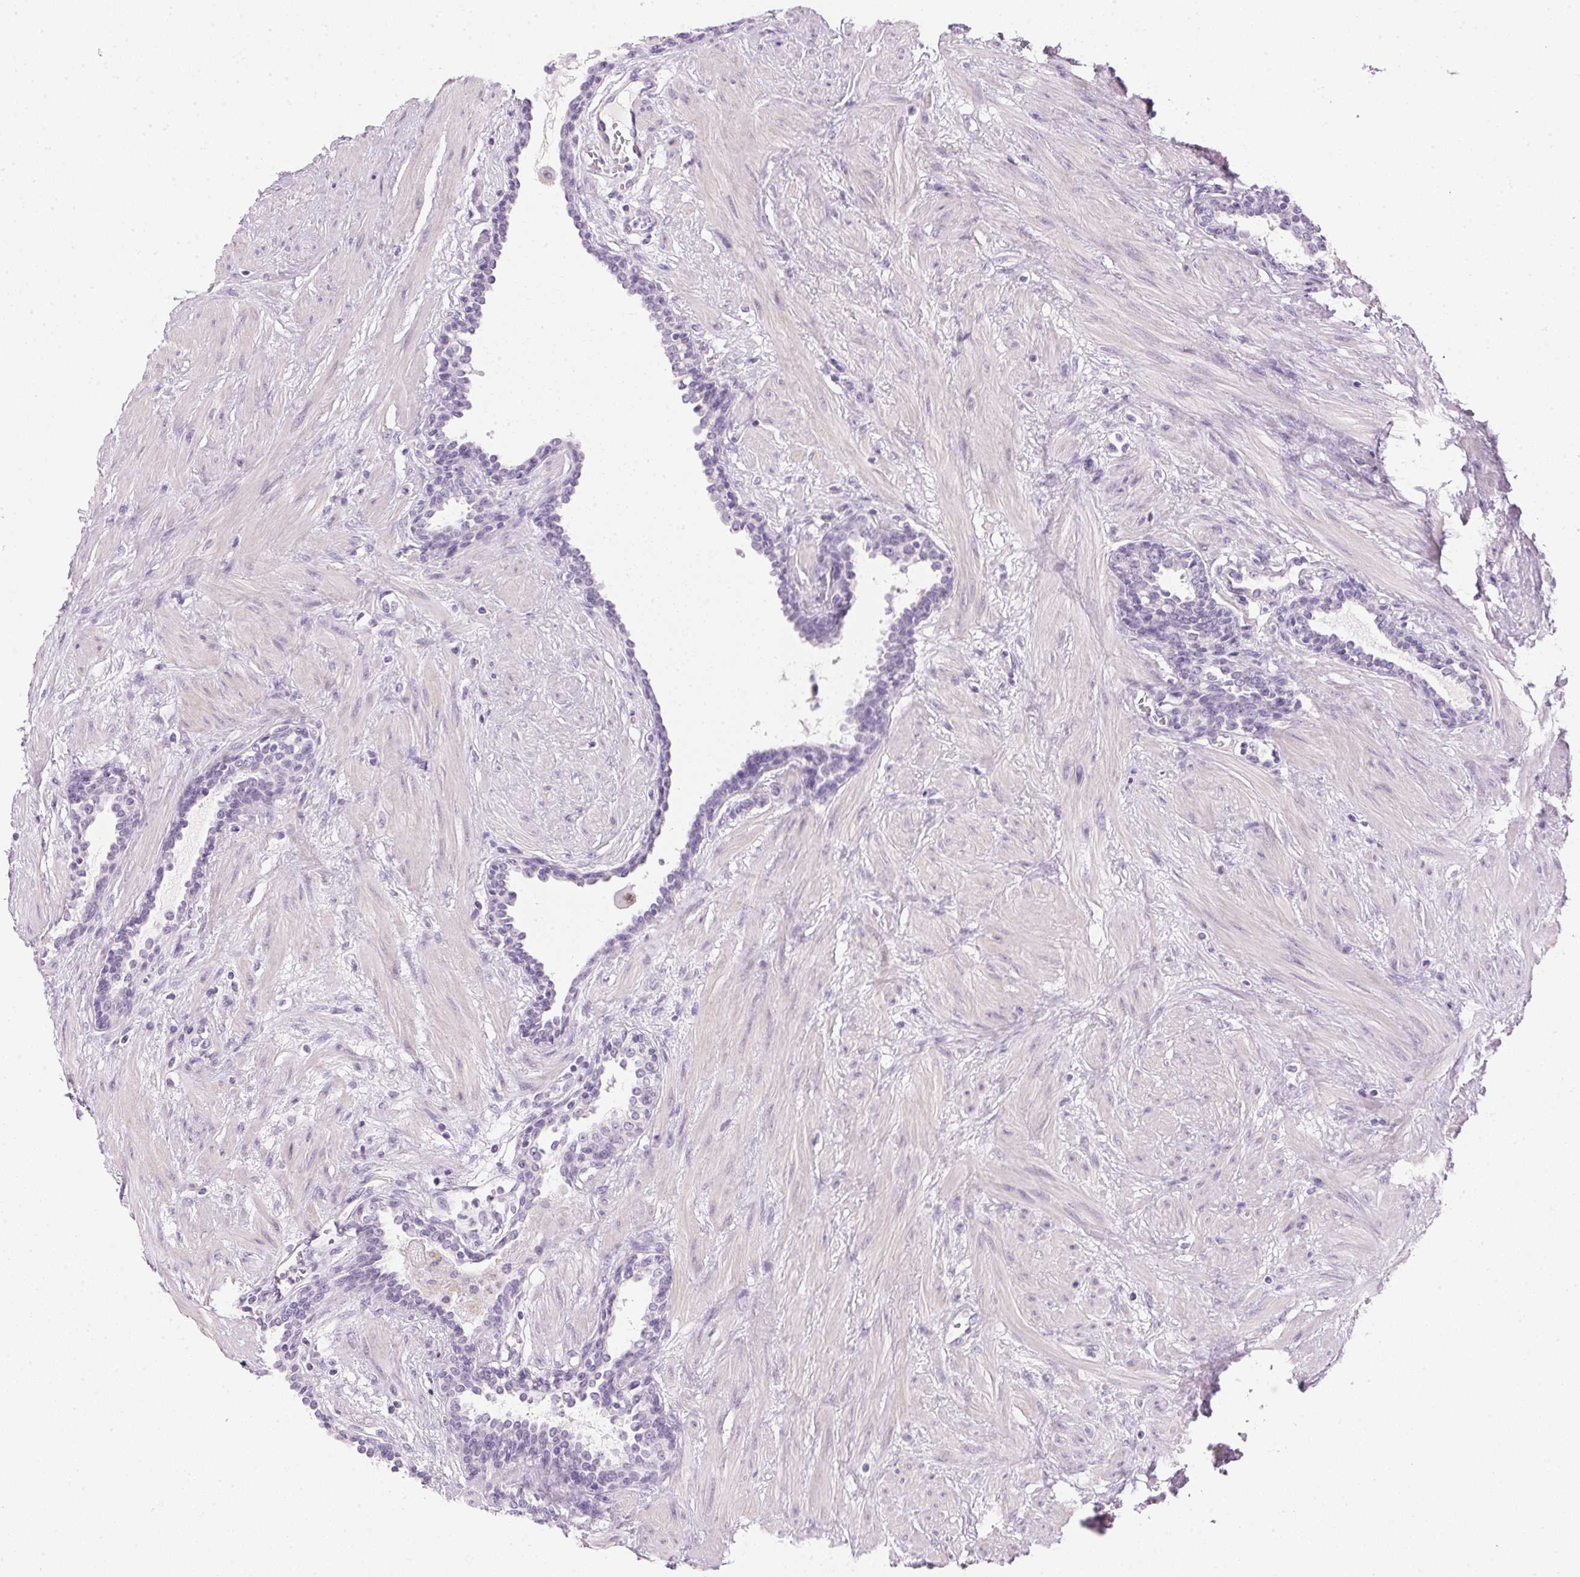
{"staining": {"intensity": "negative", "quantity": "none", "location": "none"}, "tissue": "prostate", "cell_type": "Glandular cells", "image_type": "normal", "snomed": [{"axis": "morphology", "description": "Normal tissue, NOS"}, {"axis": "topography", "description": "Prostate"}], "caption": "High power microscopy histopathology image of an immunohistochemistry micrograph of benign prostate, revealing no significant positivity in glandular cells. (DAB (3,3'-diaminobenzidine) immunohistochemistry (IHC) with hematoxylin counter stain).", "gene": "IGFBP1", "patient": {"sex": "male", "age": 55}}